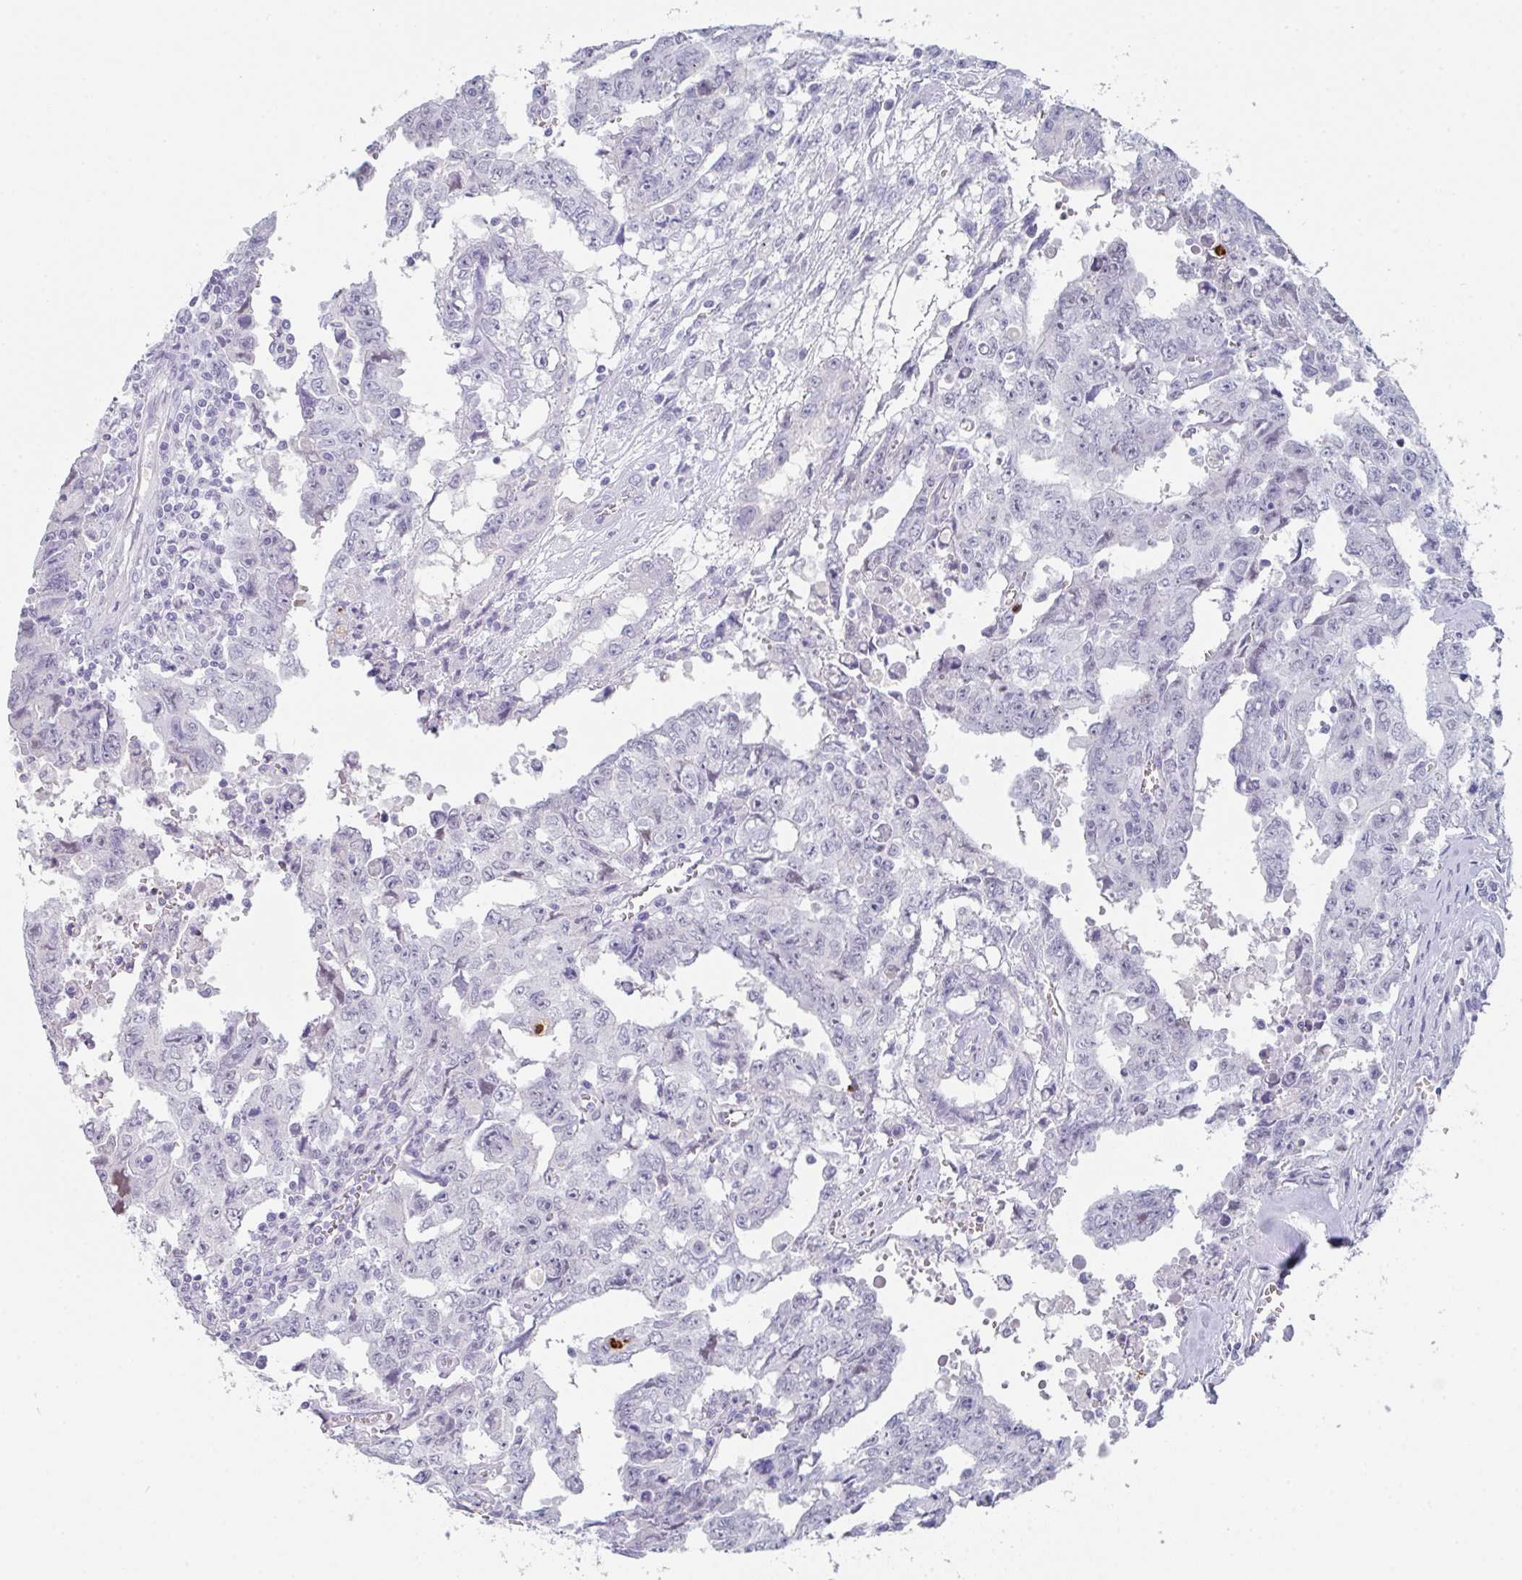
{"staining": {"intensity": "negative", "quantity": "none", "location": "none"}, "tissue": "testis cancer", "cell_type": "Tumor cells", "image_type": "cancer", "snomed": [{"axis": "morphology", "description": "Carcinoma, Embryonal, NOS"}, {"axis": "topography", "description": "Testis"}], "caption": "DAB immunohistochemical staining of human testis embryonal carcinoma shows no significant staining in tumor cells. (Immunohistochemistry (ihc), brightfield microscopy, high magnification).", "gene": "RUBCN", "patient": {"sex": "male", "age": 24}}